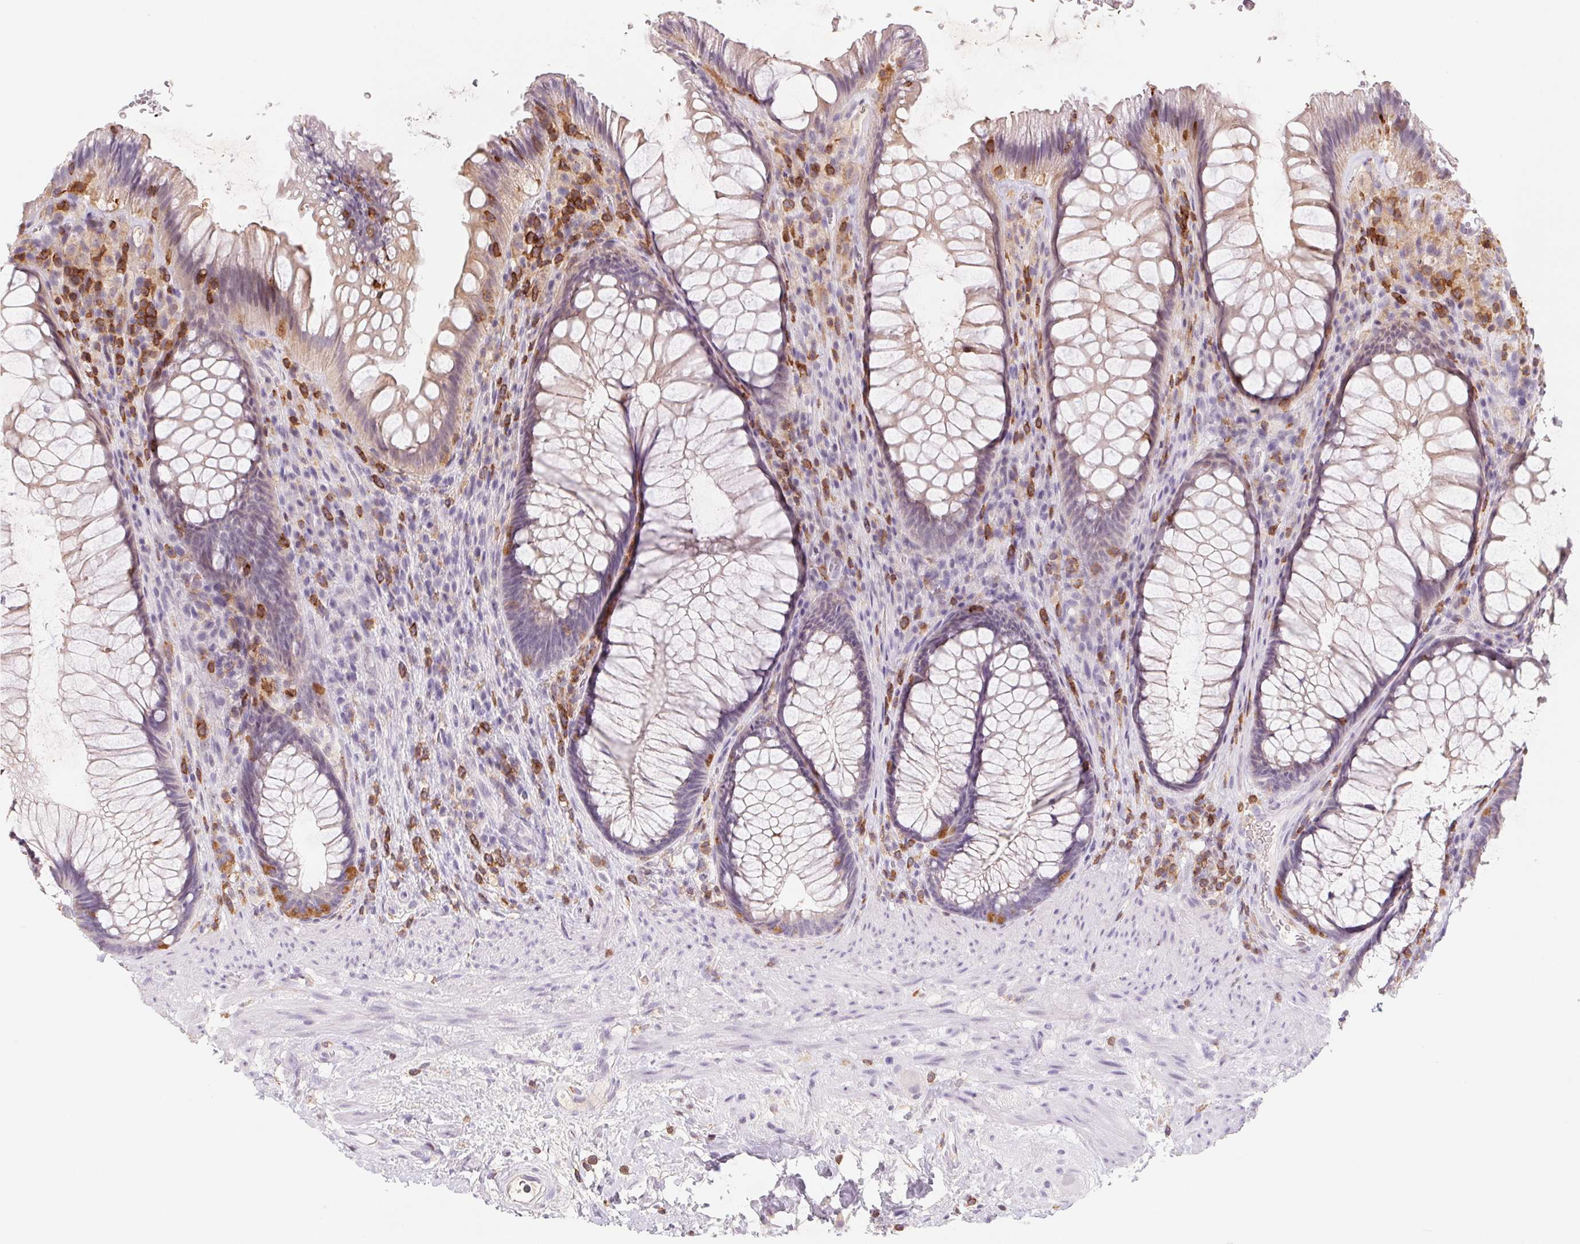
{"staining": {"intensity": "weak", "quantity": "<25%", "location": "cytoplasmic/membranous"}, "tissue": "rectum", "cell_type": "Glandular cells", "image_type": "normal", "snomed": [{"axis": "morphology", "description": "Normal tissue, NOS"}, {"axis": "topography", "description": "Smooth muscle"}, {"axis": "topography", "description": "Rectum"}], "caption": "The photomicrograph demonstrates no significant expression in glandular cells of rectum.", "gene": "KIF26A", "patient": {"sex": "male", "age": 53}}